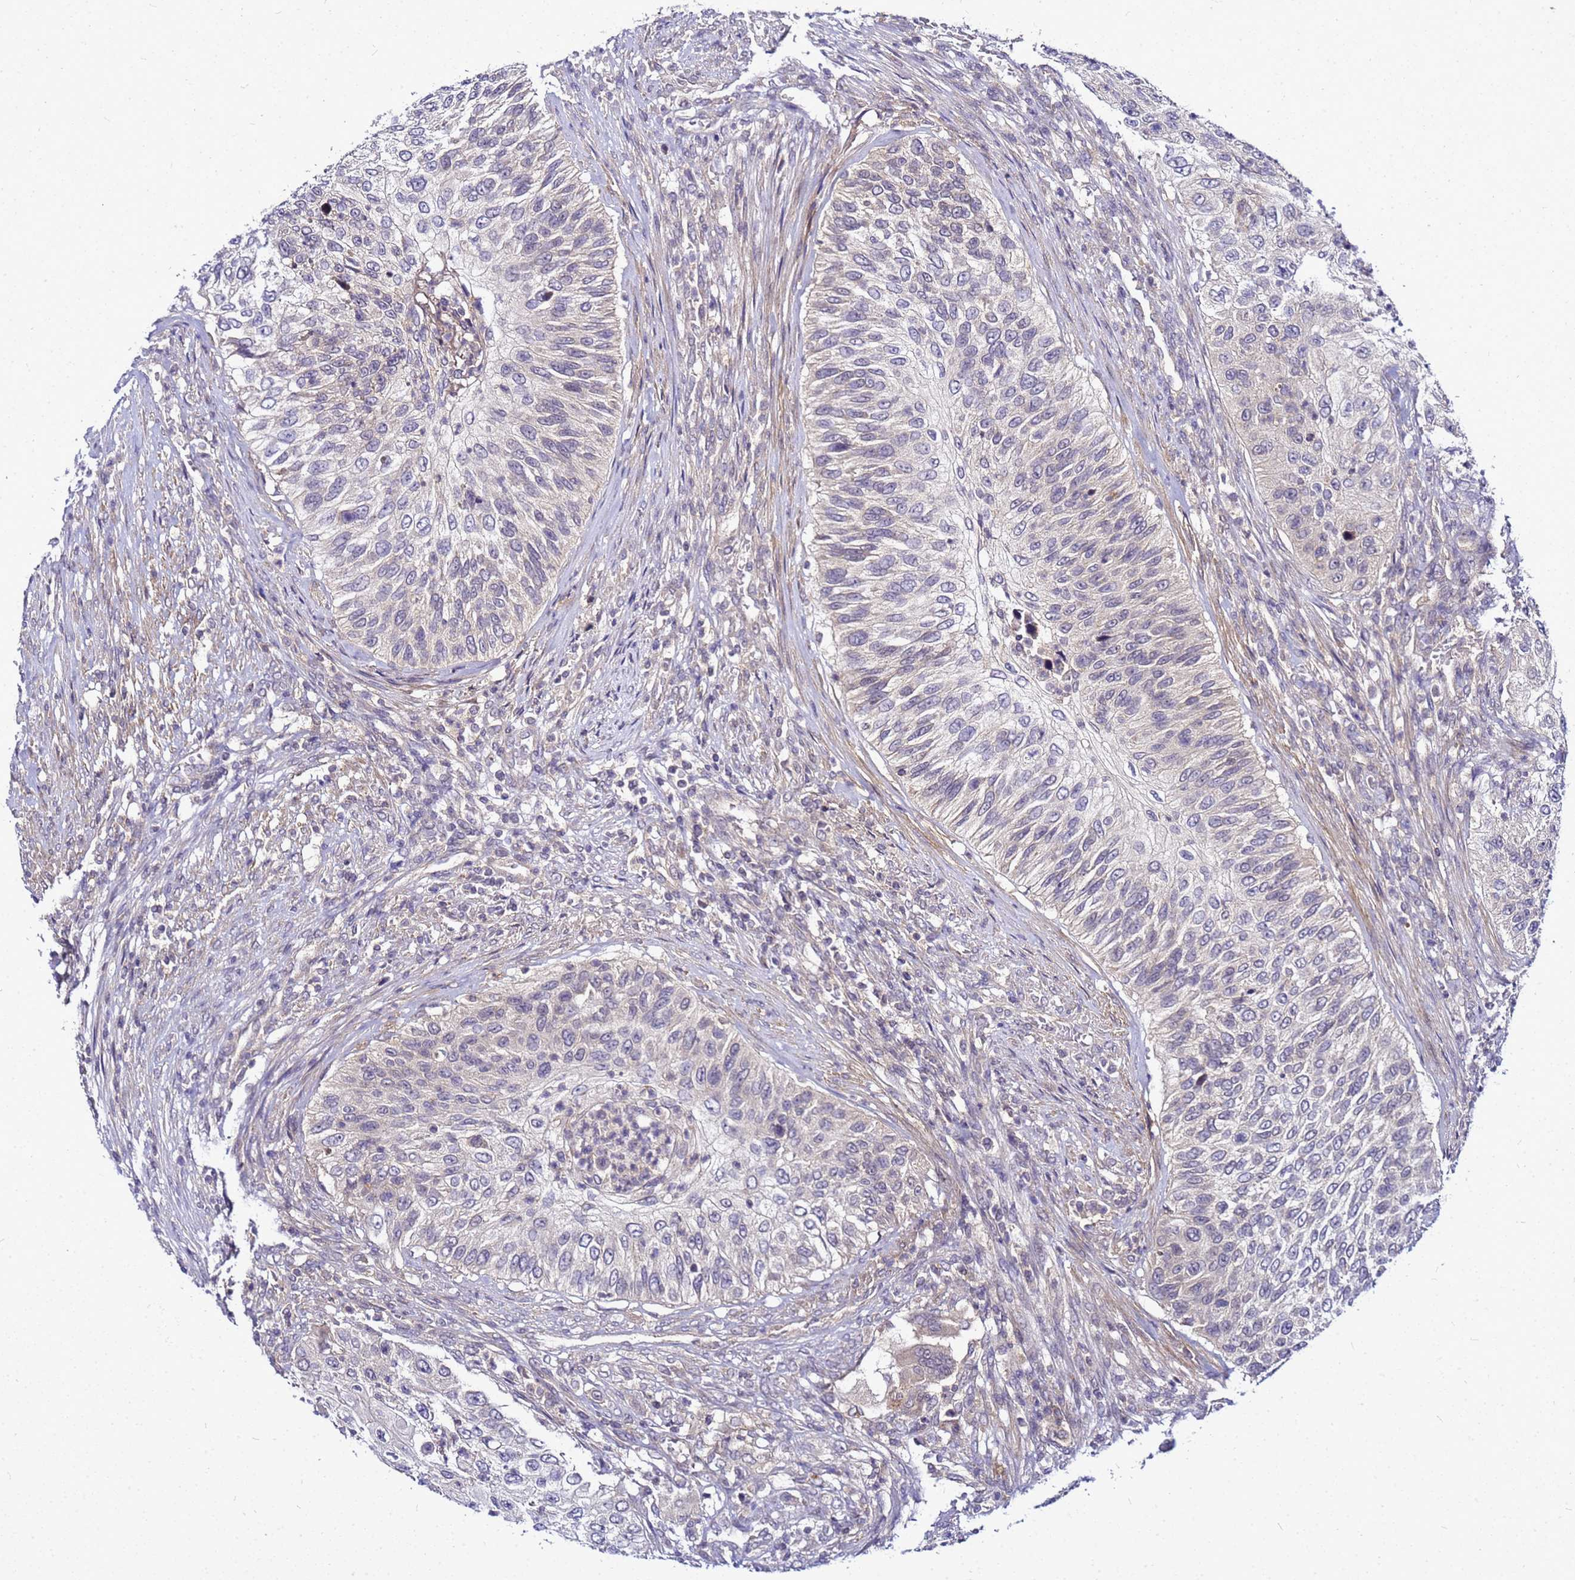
{"staining": {"intensity": "negative", "quantity": "none", "location": "none"}, "tissue": "urothelial cancer", "cell_type": "Tumor cells", "image_type": "cancer", "snomed": [{"axis": "morphology", "description": "Urothelial carcinoma, High grade"}, {"axis": "topography", "description": "Urinary bladder"}], "caption": "Human urothelial cancer stained for a protein using immunohistochemistry reveals no staining in tumor cells.", "gene": "SAT1", "patient": {"sex": "female", "age": 60}}